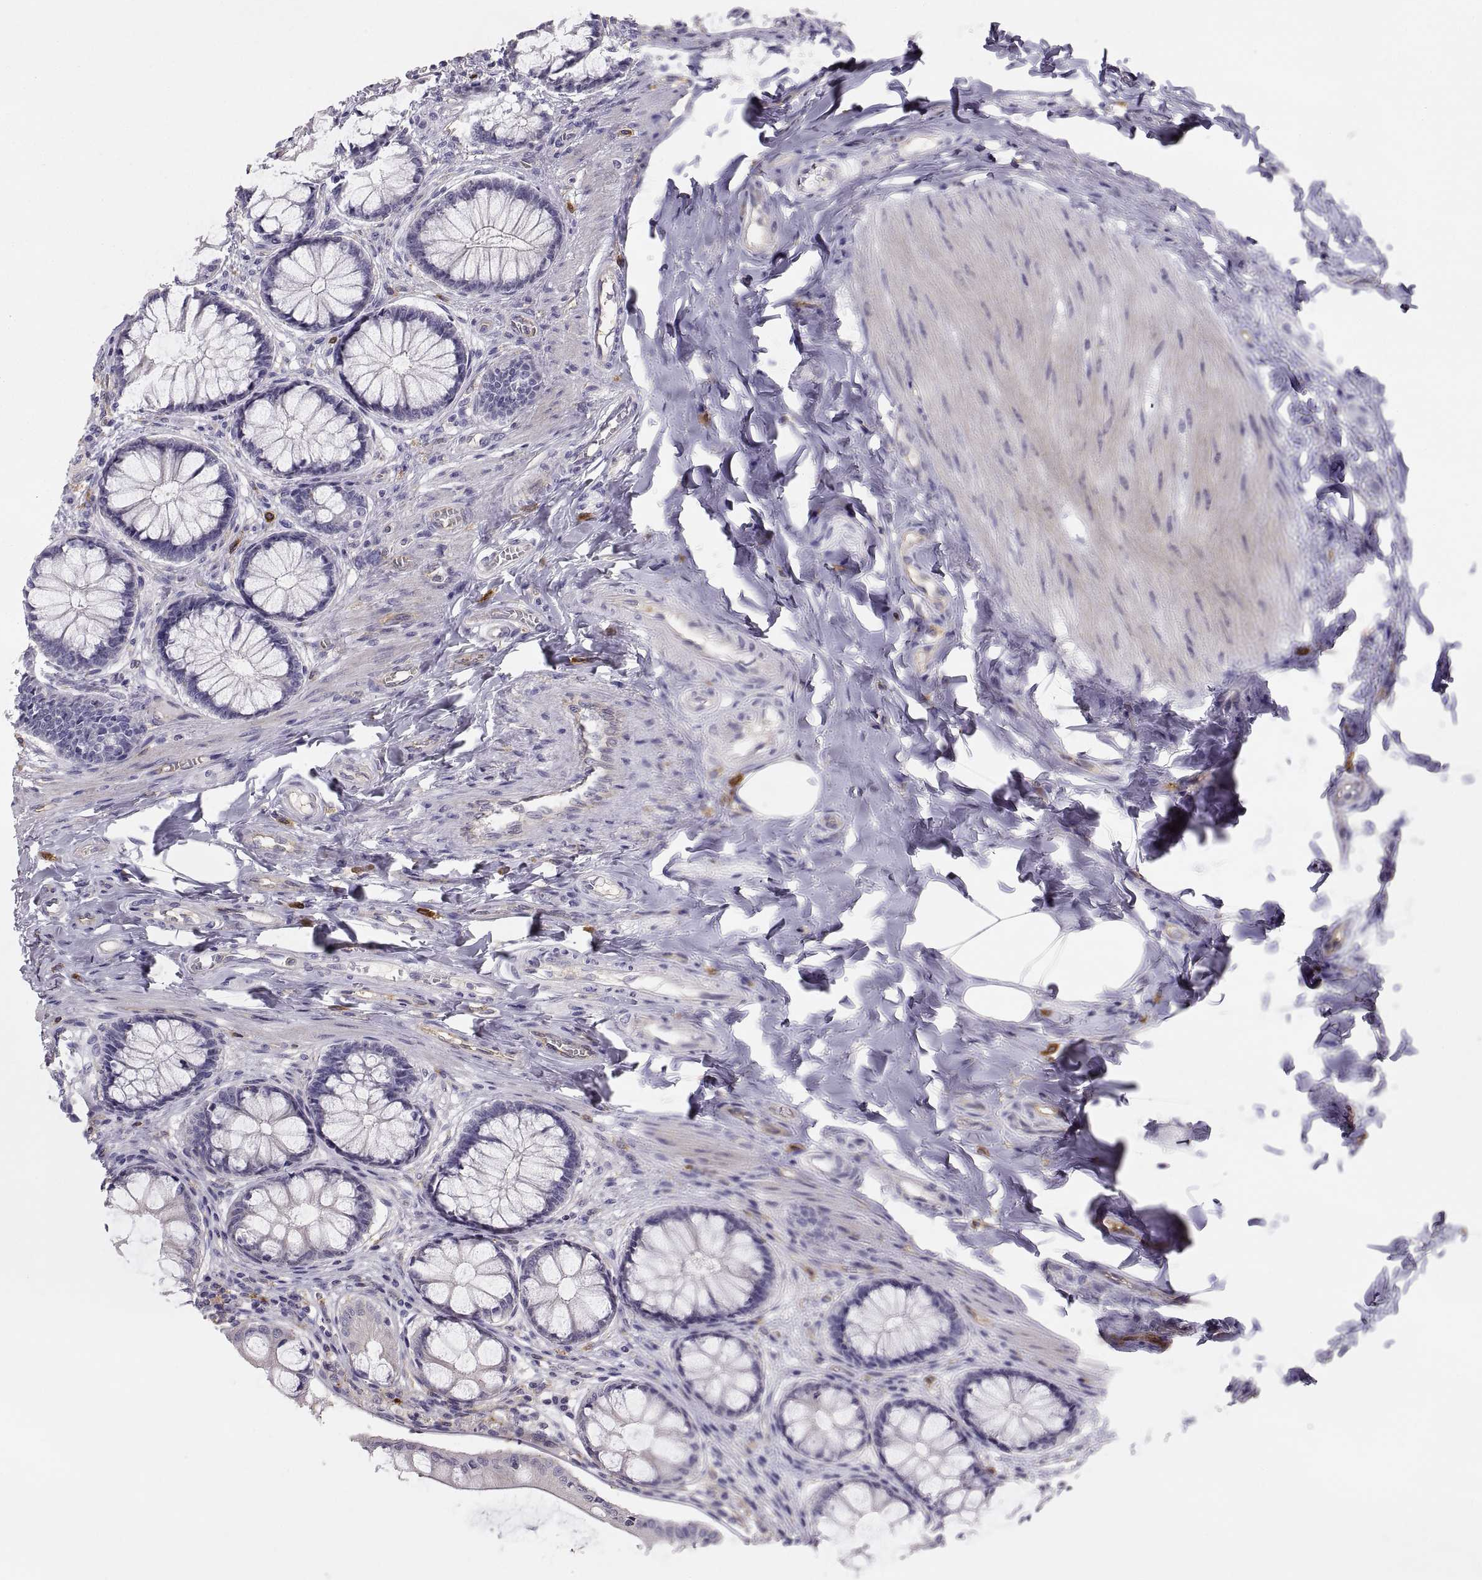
{"staining": {"intensity": "negative", "quantity": "none", "location": "none"}, "tissue": "colon", "cell_type": "Endothelial cells", "image_type": "normal", "snomed": [{"axis": "morphology", "description": "Normal tissue, NOS"}, {"axis": "topography", "description": "Colon"}], "caption": "This is a photomicrograph of immunohistochemistry staining of unremarkable colon, which shows no staining in endothelial cells.", "gene": "RALB", "patient": {"sex": "female", "age": 65}}